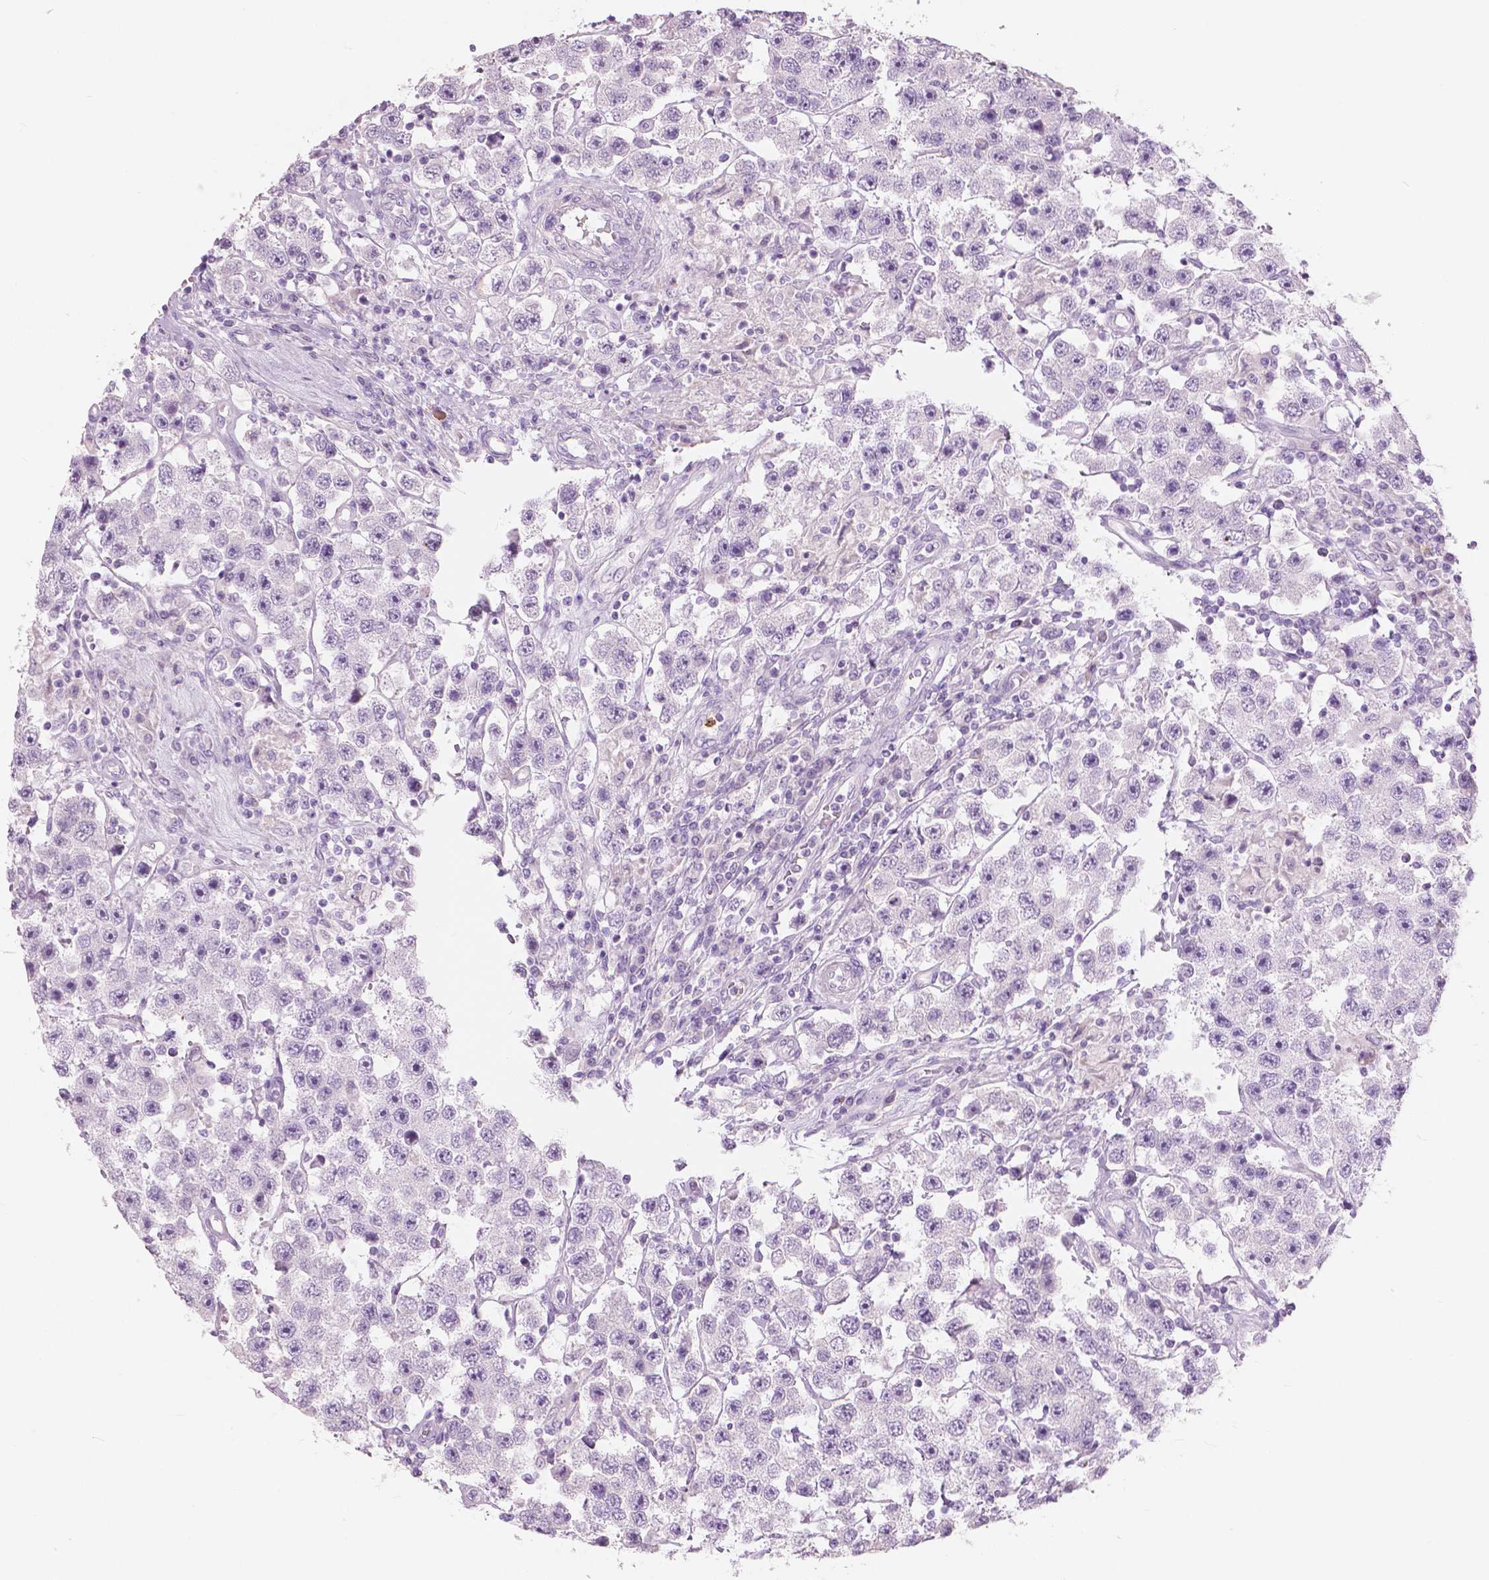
{"staining": {"intensity": "negative", "quantity": "none", "location": "none"}, "tissue": "testis cancer", "cell_type": "Tumor cells", "image_type": "cancer", "snomed": [{"axis": "morphology", "description": "Seminoma, NOS"}, {"axis": "topography", "description": "Testis"}], "caption": "Tumor cells show no significant positivity in testis cancer (seminoma).", "gene": "CXCR2", "patient": {"sex": "male", "age": 45}}